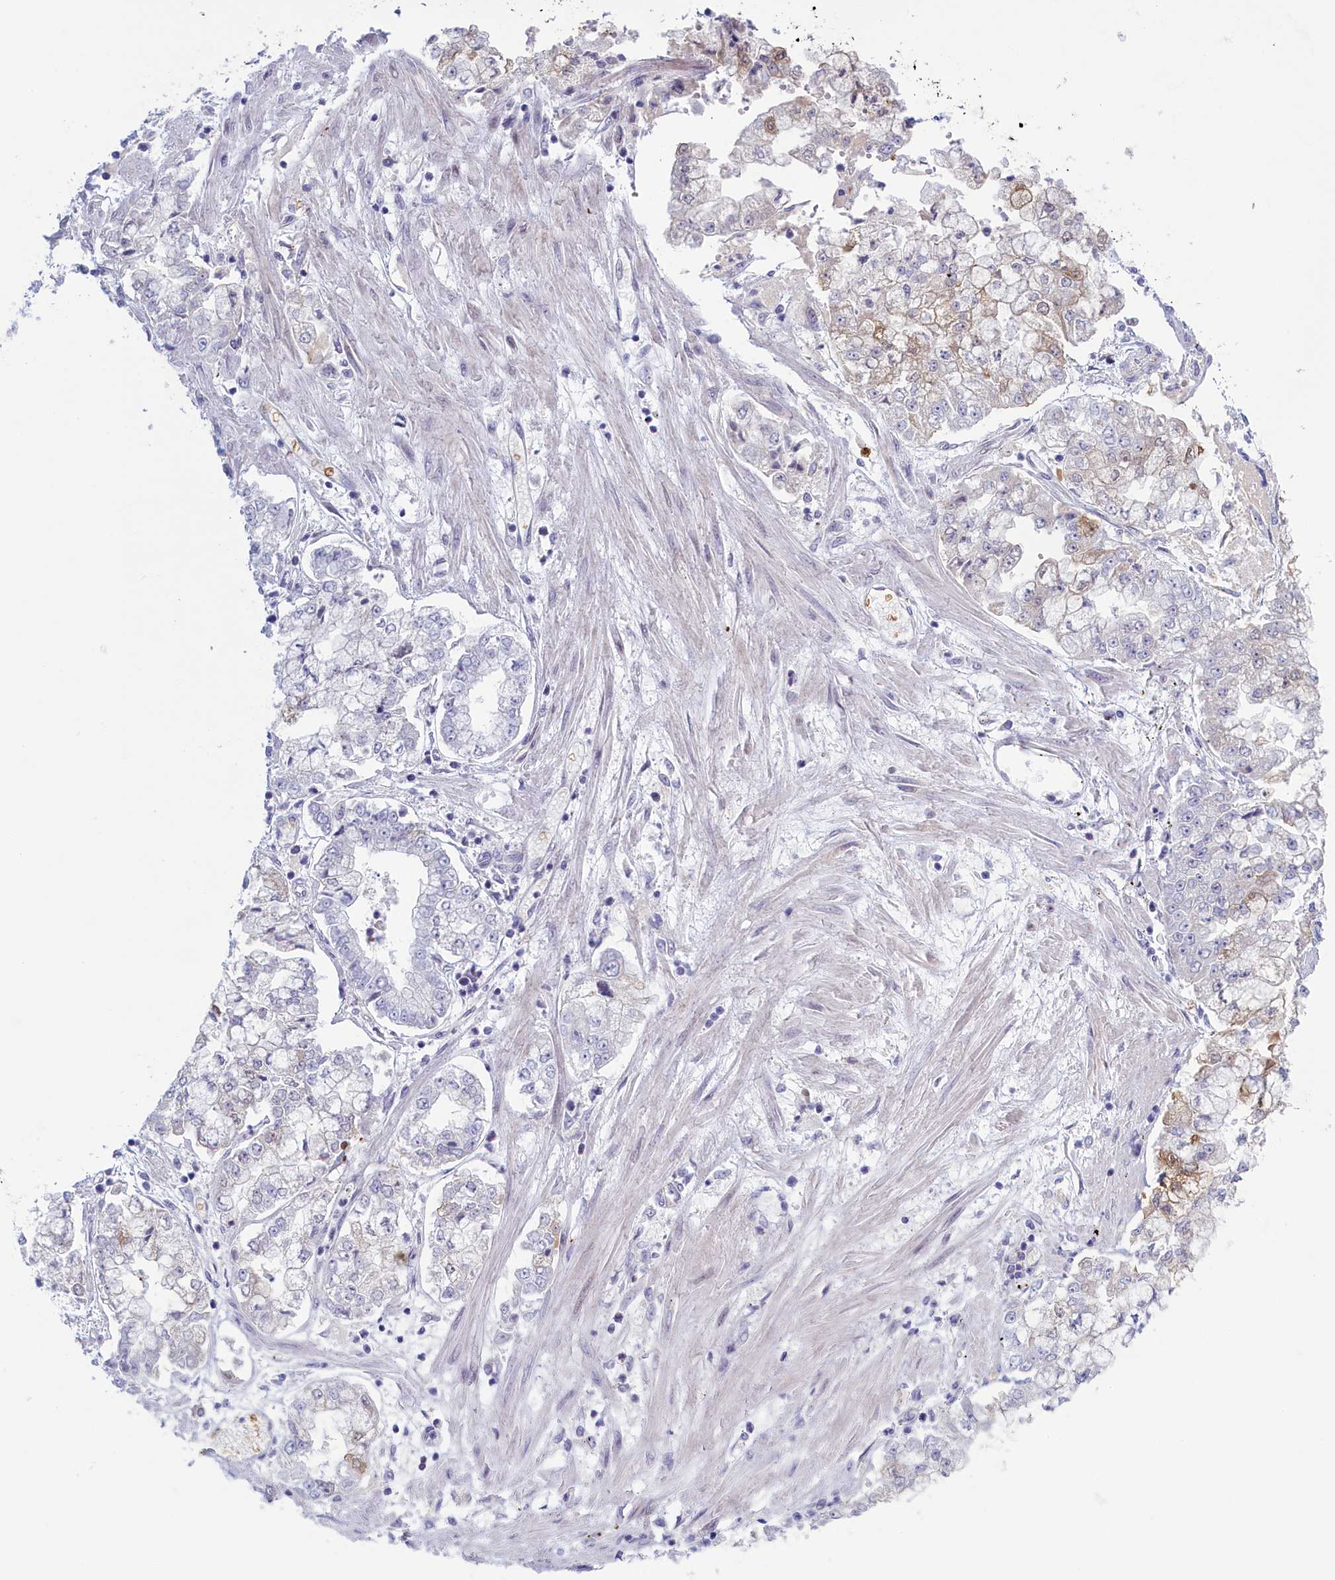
{"staining": {"intensity": "weak", "quantity": "<25%", "location": "cytoplasmic/membranous"}, "tissue": "stomach cancer", "cell_type": "Tumor cells", "image_type": "cancer", "snomed": [{"axis": "morphology", "description": "Adenocarcinoma, NOS"}, {"axis": "topography", "description": "Stomach"}], "caption": "Tumor cells are negative for protein expression in human stomach cancer. Brightfield microscopy of immunohistochemistry (IHC) stained with DAB (3,3'-diaminobenzidine) (brown) and hematoxylin (blue), captured at high magnification.", "gene": "ATF7IP2", "patient": {"sex": "male", "age": 76}}